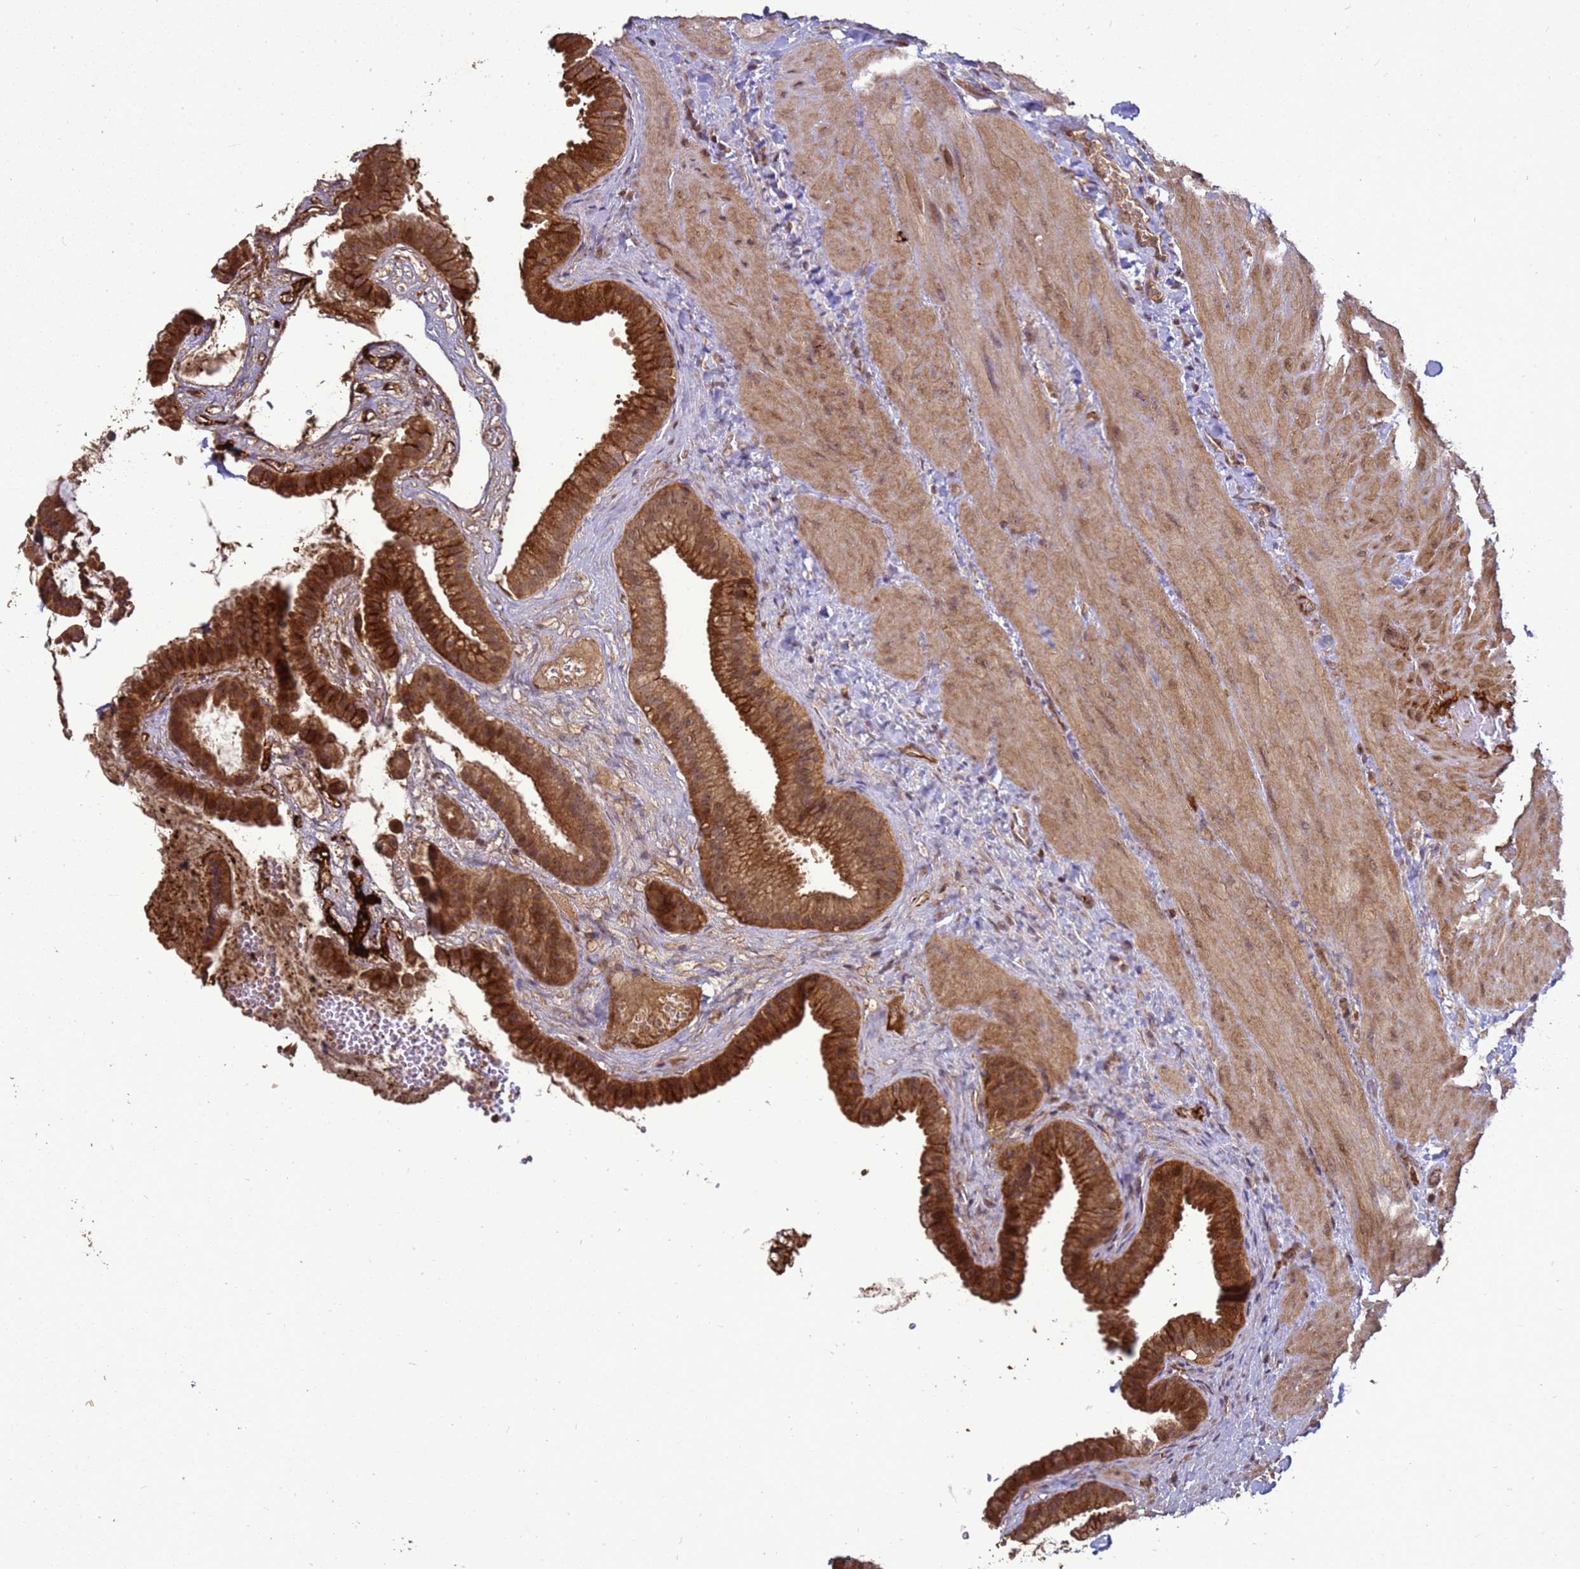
{"staining": {"intensity": "strong", "quantity": ">75%", "location": "cytoplasmic/membranous"}, "tissue": "gallbladder", "cell_type": "Glandular cells", "image_type": "normal", "snomed": [{"axis": "morphology", "description": "Normal tissue, NOS"}, {"axis": "topography", "description": "Gallbladder"}], "caption": "Gallbladder stained for a protein (brown) exhibits strong cytoplasmic/membranous positive expression in approximately >75% of glandular cells.", "gene": "CRBN", "patient": {"sex": "male", "age": 55}}